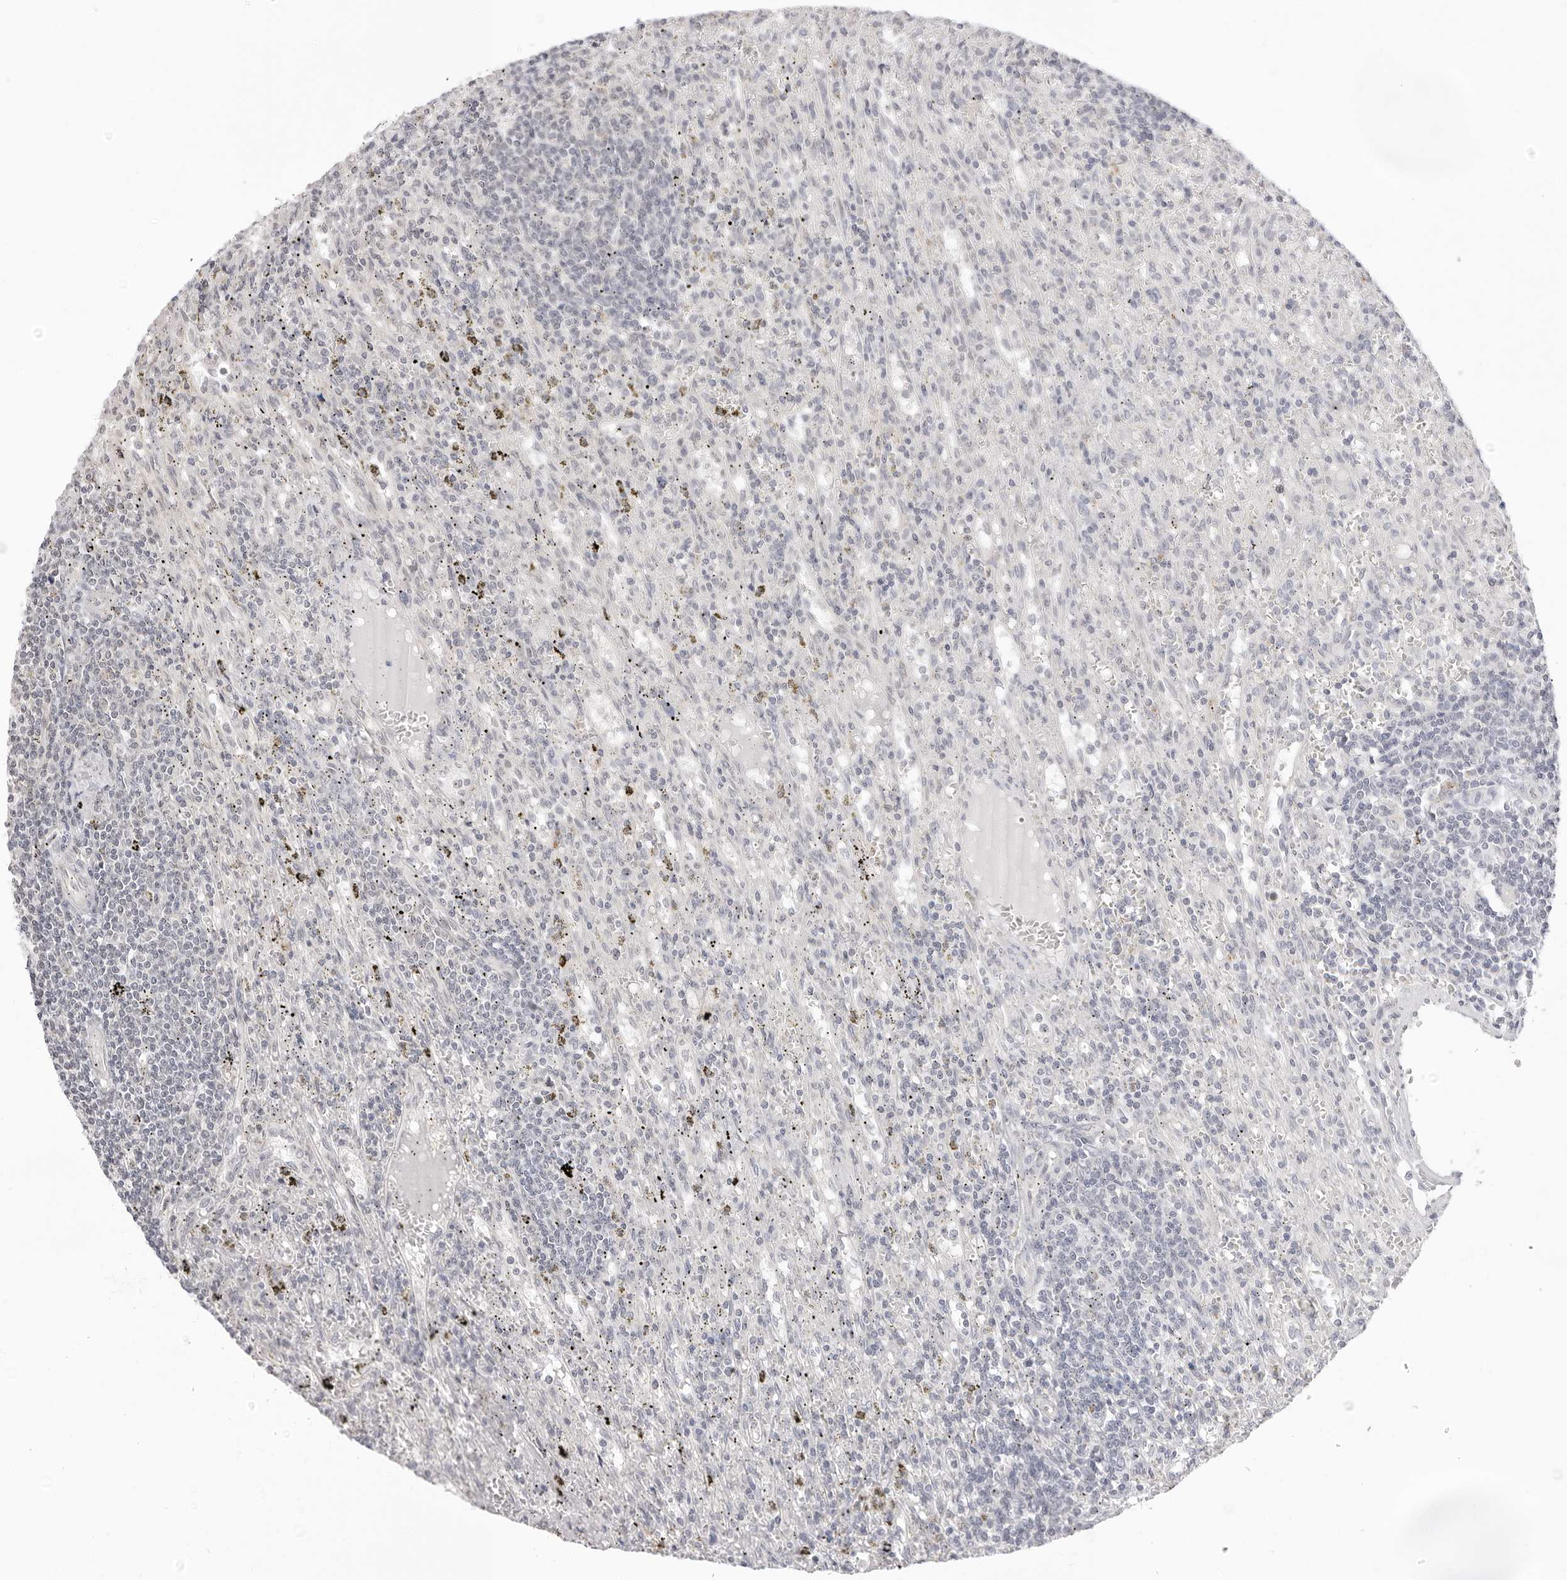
{"staining": {"intensity": "negative", "quantity": "none", "location": "none"}, "tissue": "lymphoma", "cell_type": "Tumor cells", "image_type": "cancer", "snomed": [{"axis": "morphology", "description": "Malignant lymphoma, non-Hodgkin's type, Low grade"}, {"axis": "topography", "description": "Spleen"}], "caption": "High power microscopy histopathology image of an IHC histopathology image of malignant lymphoma, non-Hodgkin's type (low-grade), revealing no significant positivity in tumor cells. (Immunohistochemistry, brightfield microscopy, high magnification).", "gene": "FDPS", "patient": {"sex": "male", "age": 76}}